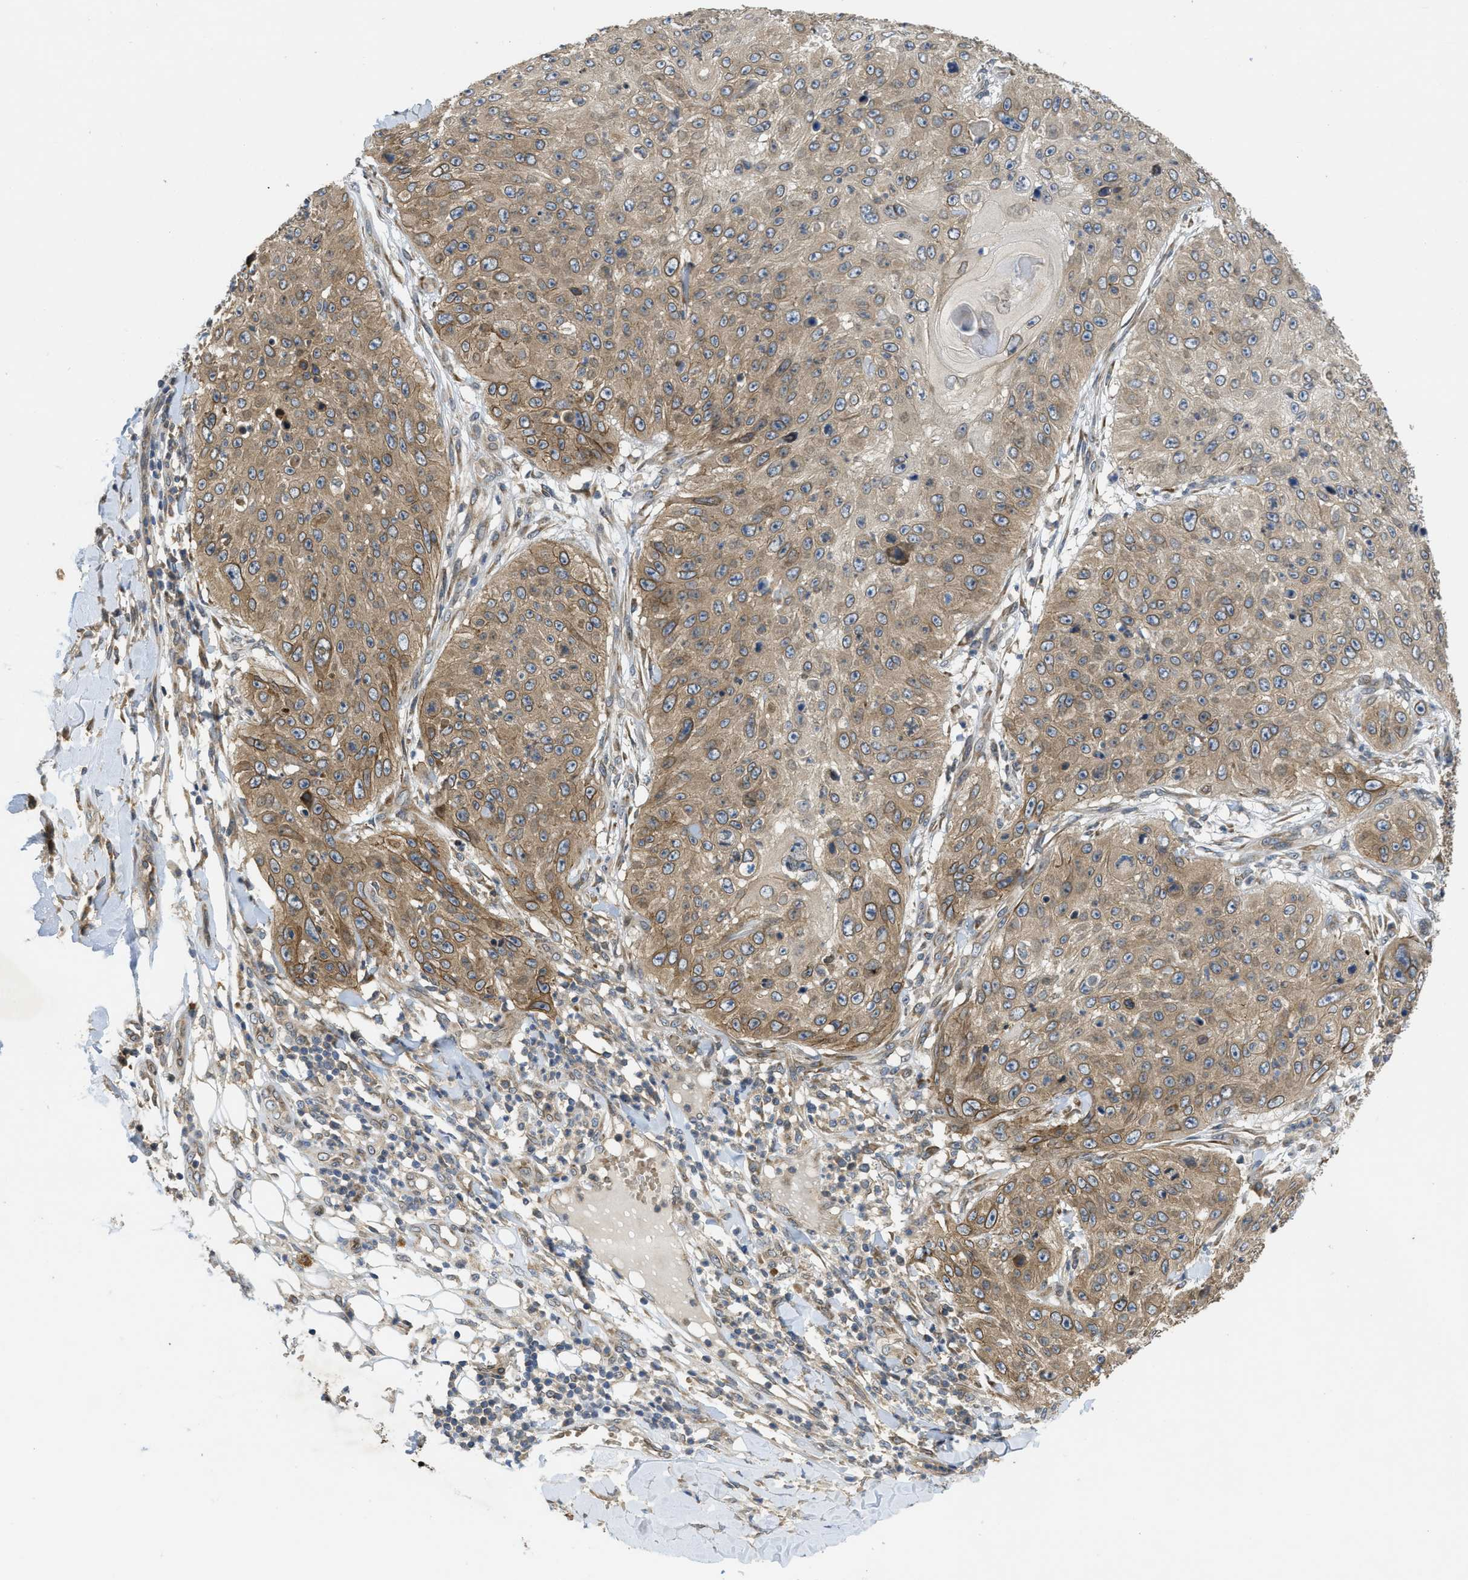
{"staining": {"intensity": "moderate", "quantity": ">75%", "location": "cytoplasmic/membranous"}, "tissue": "skin cancer", "cell_type": "Tumor cells", "image_type": "cancer", "snomed": [{"axis": "morphology", "description": "Squamous cell carcinoma, NOS"}, {"axis": "topography", "description": "Skin"}], "caption": "Moderate cytoplasmic/membranous expression is appreciated in about >75% of tumor cells in skin squamous cell carcinoma.", "gene": "EIF2AK3", "patient": {"sex": "female", "age": 80}}